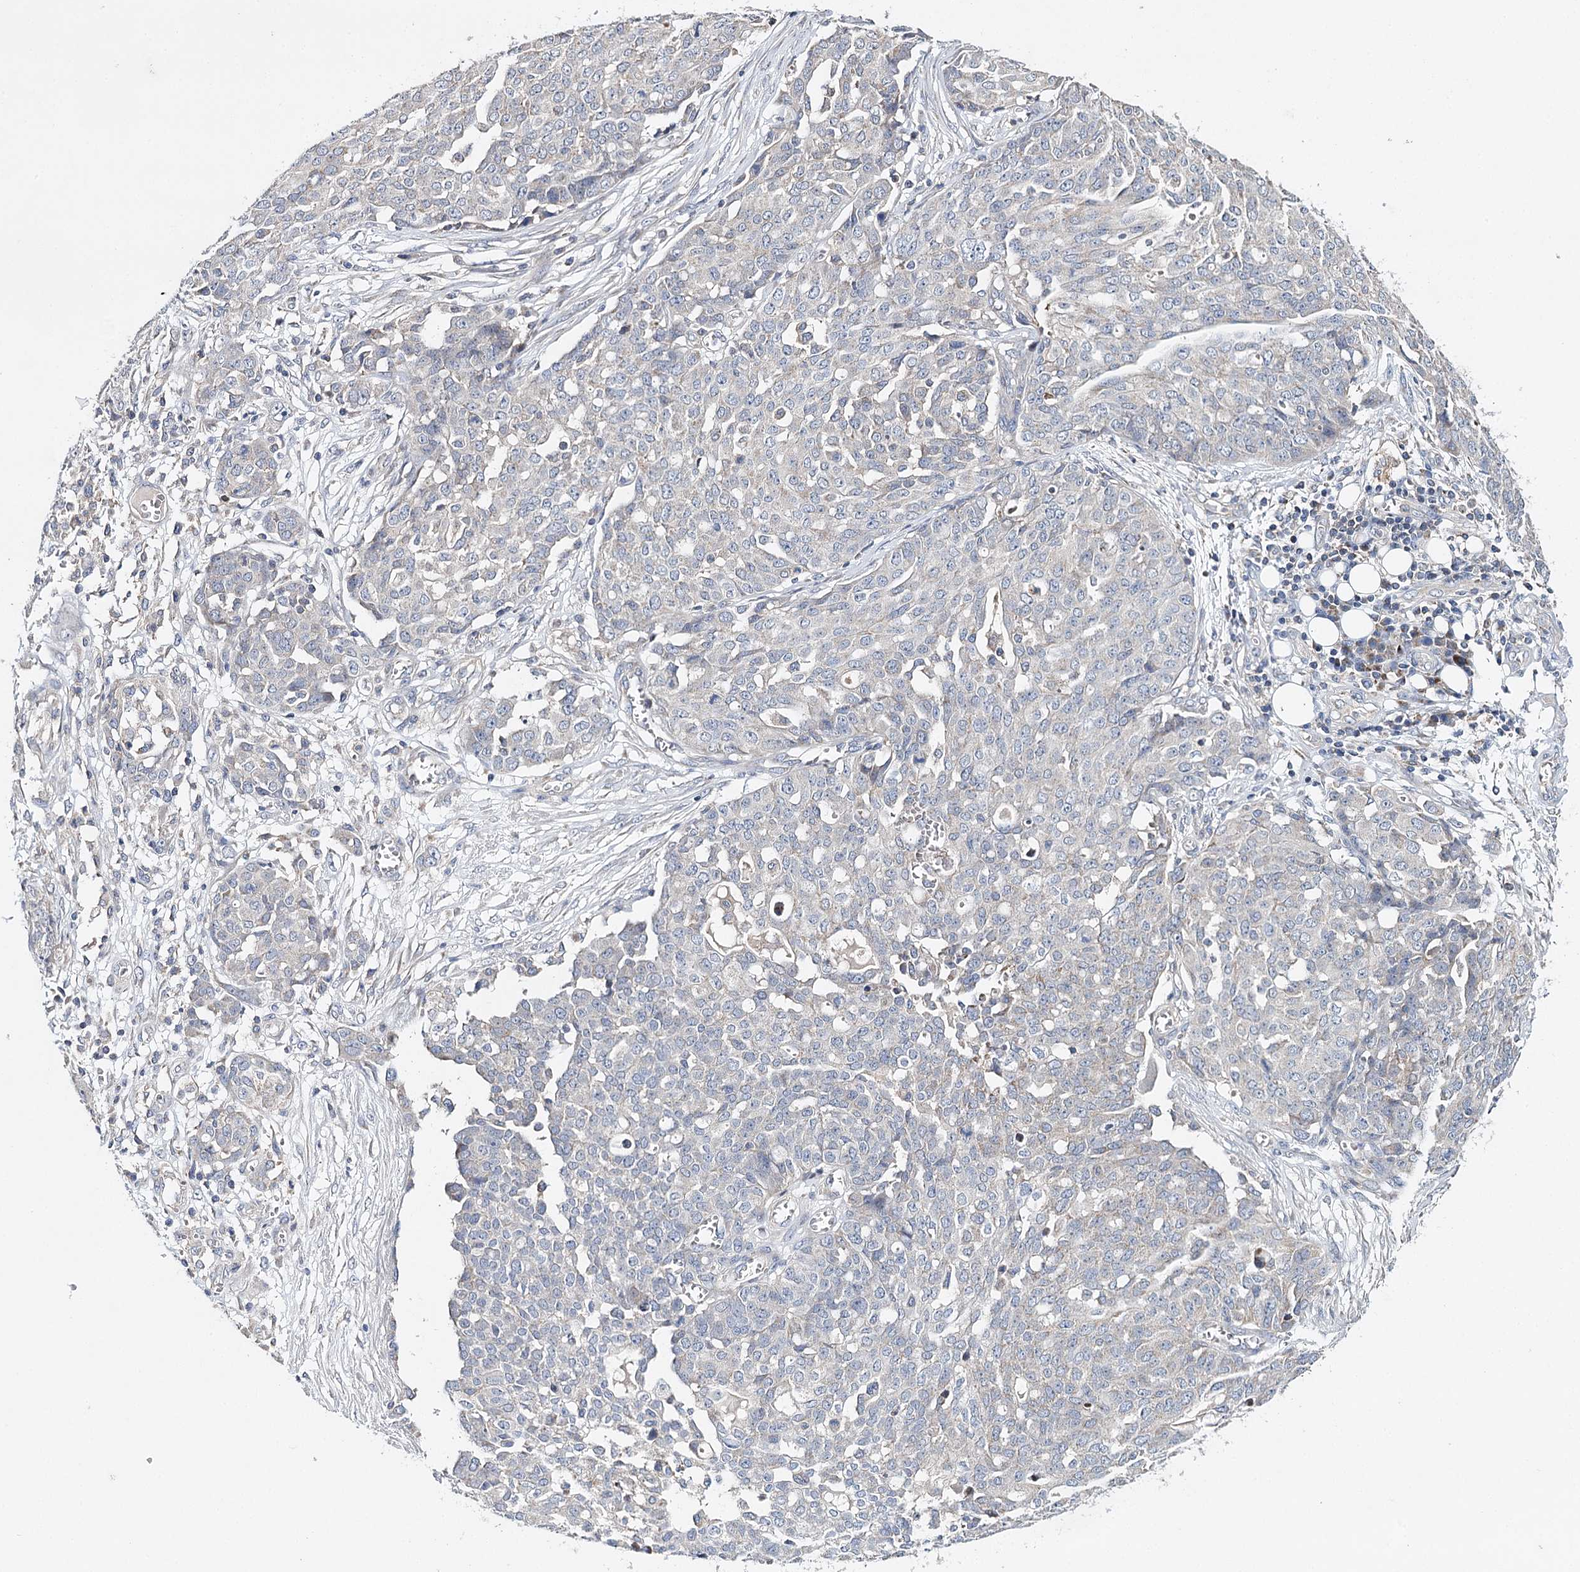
{"staining": {"intensity": "negative", "quantity": "none", "location": "none"}, "tissue": "ovarian cancer", "cell_type": "Tumor cells", "image_type": "cancer", "snomed": [{"axis": "morphology", "description": "Cystadenocarcinoma, serous, NOS"}, {"axis": "topography", "description": "Soft tissue"}, {"axis": "topography", "description": "Ovary"}], "caption": "High magnification brightfield microscopy of ovarian cancer (serous cystadenocarcinoma) stained with DAB (3,3'-diaminobenzidine) (brown) and counterstained with hematoxylin (blue): tumor cells show no significant positivity.", "gene": "CFAP46", "patient": {"sex": "female", "age": 57}}